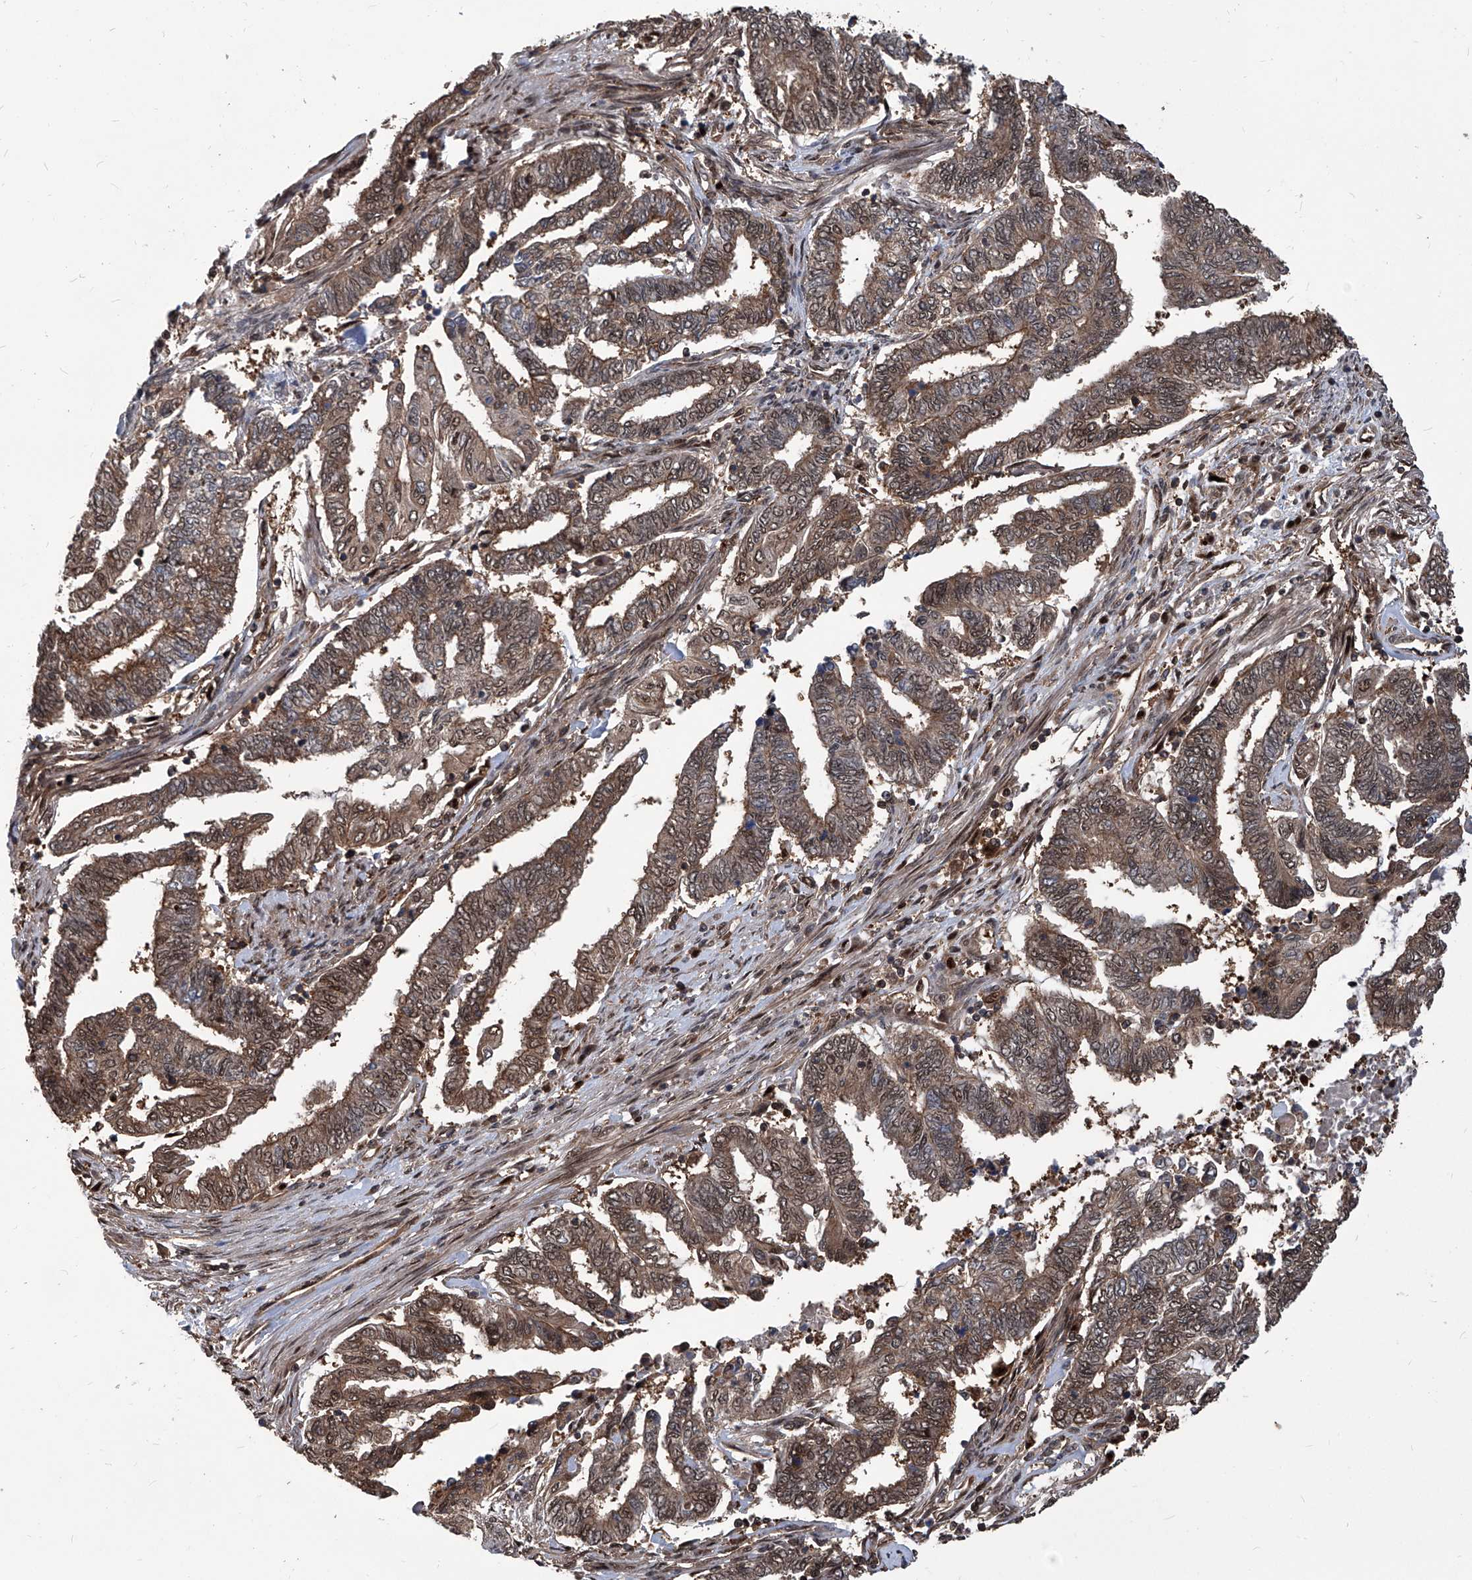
{"staining": {"intensity": "moderate", "quantity": ">75%", "location": "cytoplasmic/membranous,nuclear"}, "tissue": "endometrial cancer", "cell_type": "Tumor cells", "image_type": "cancer", "snomed": [{"axis": "morphology", "description": "Adenocarcinoma, NOS"}, {"axis": "topography", "description": "Uterus"}, {"axis": "topography", "description": "Endometrium"}], "caption": "Endometrial cancer stained for a protein (brown) shows moderate cytoplasmic/membranous and nuclear positive positivity in approximately >75% of tumor cells.", "gene": "PSMB1", "patient": {"sex": "female", "age": 70}}